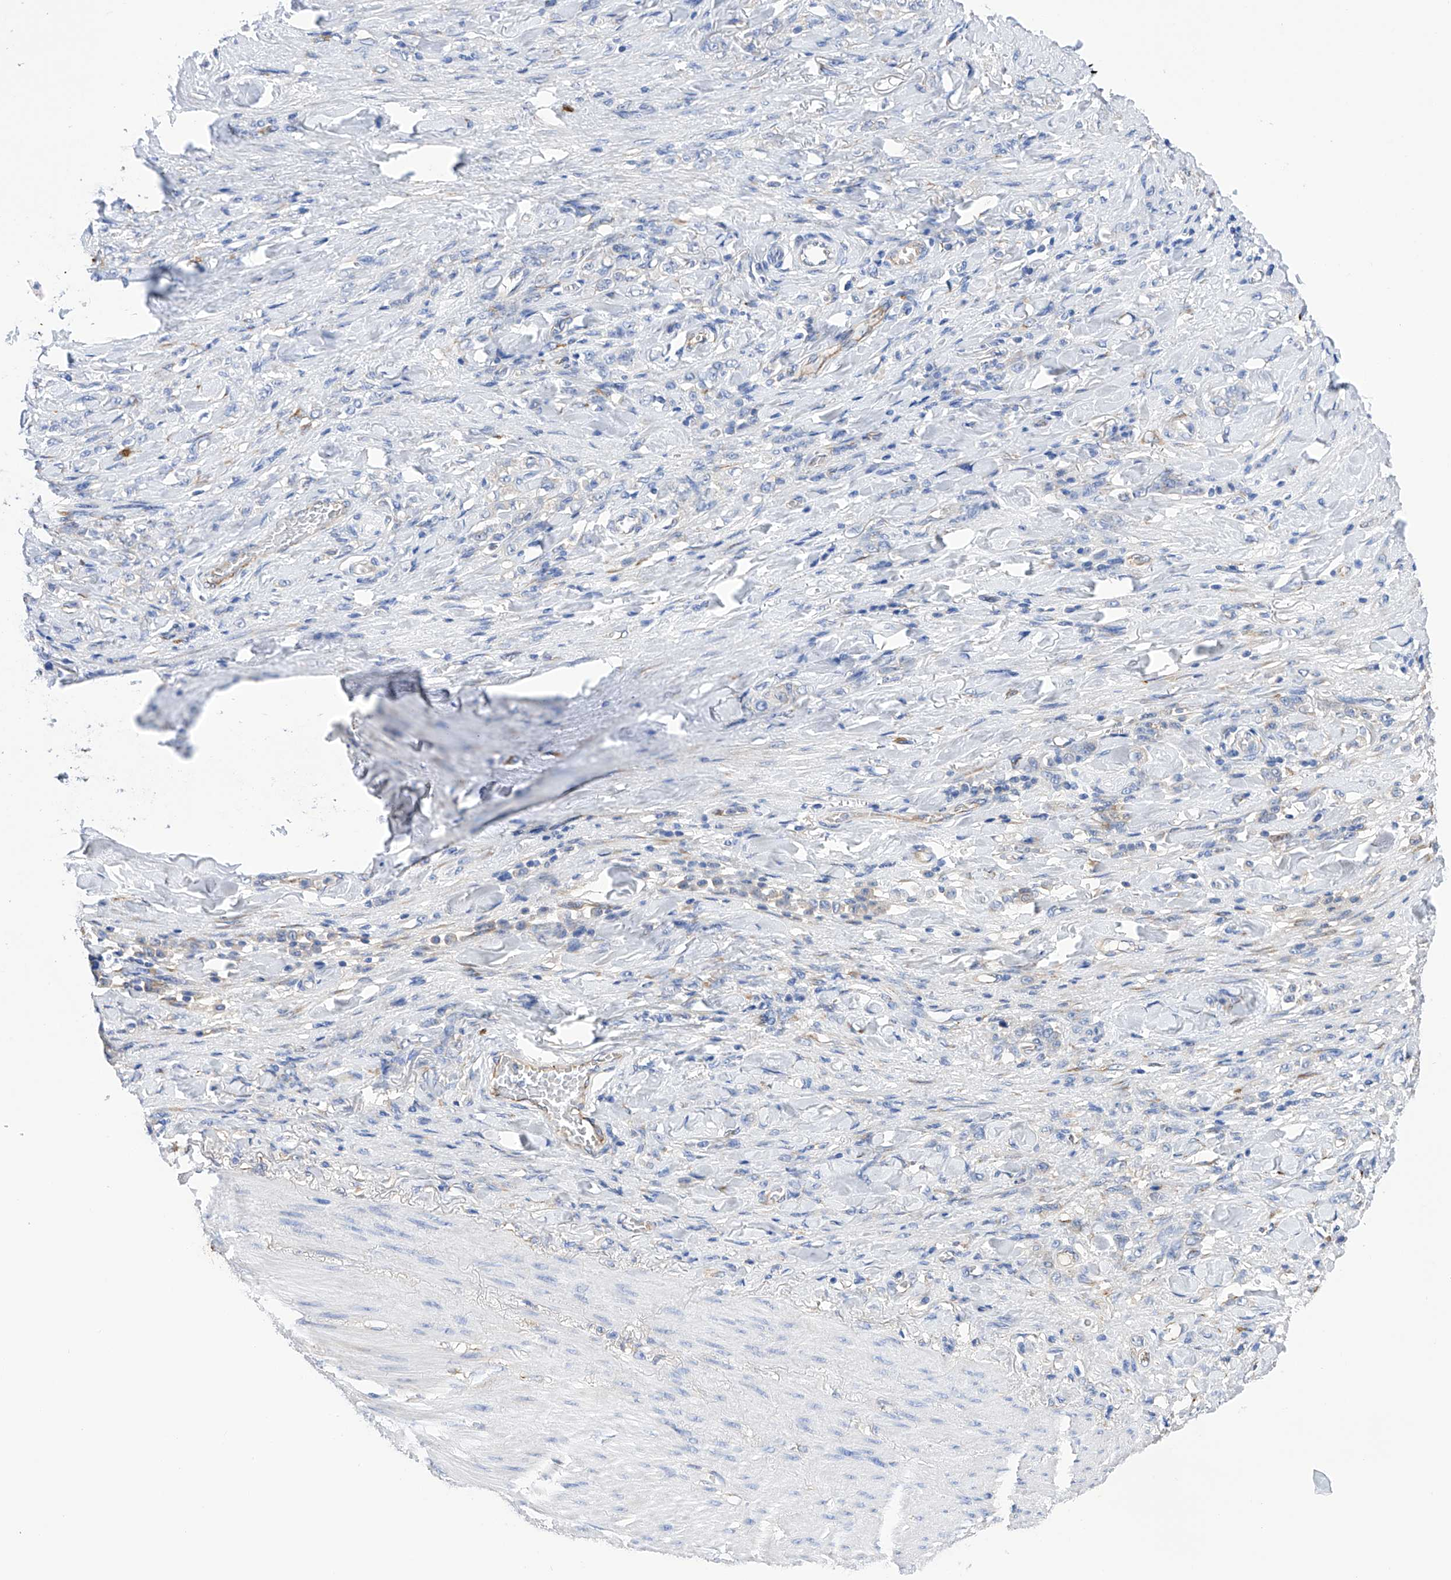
{"staining": {"intensity": "negative", "quantity": "none", "location": "none"}, "tissue": "stomach cancer", "cell_type": "Tumor cells", "image_type": "cancer", "snomed": [{"axis": "morphology", "description": "Normal tissue, NOS"}, {"axis": "morphology", "description": "Adenocarcinoma, NOS"}, {"axis": "topography", "description": "Stomach"}], "caption": "The immunohistochemistry micrograph has no significant expression in tumor cells of adenocarcinoma (stomach) tissue. Nuclei are stained in blue.", "gene": "PDIA5", "patient": {"sex": "male", "age": 82}}